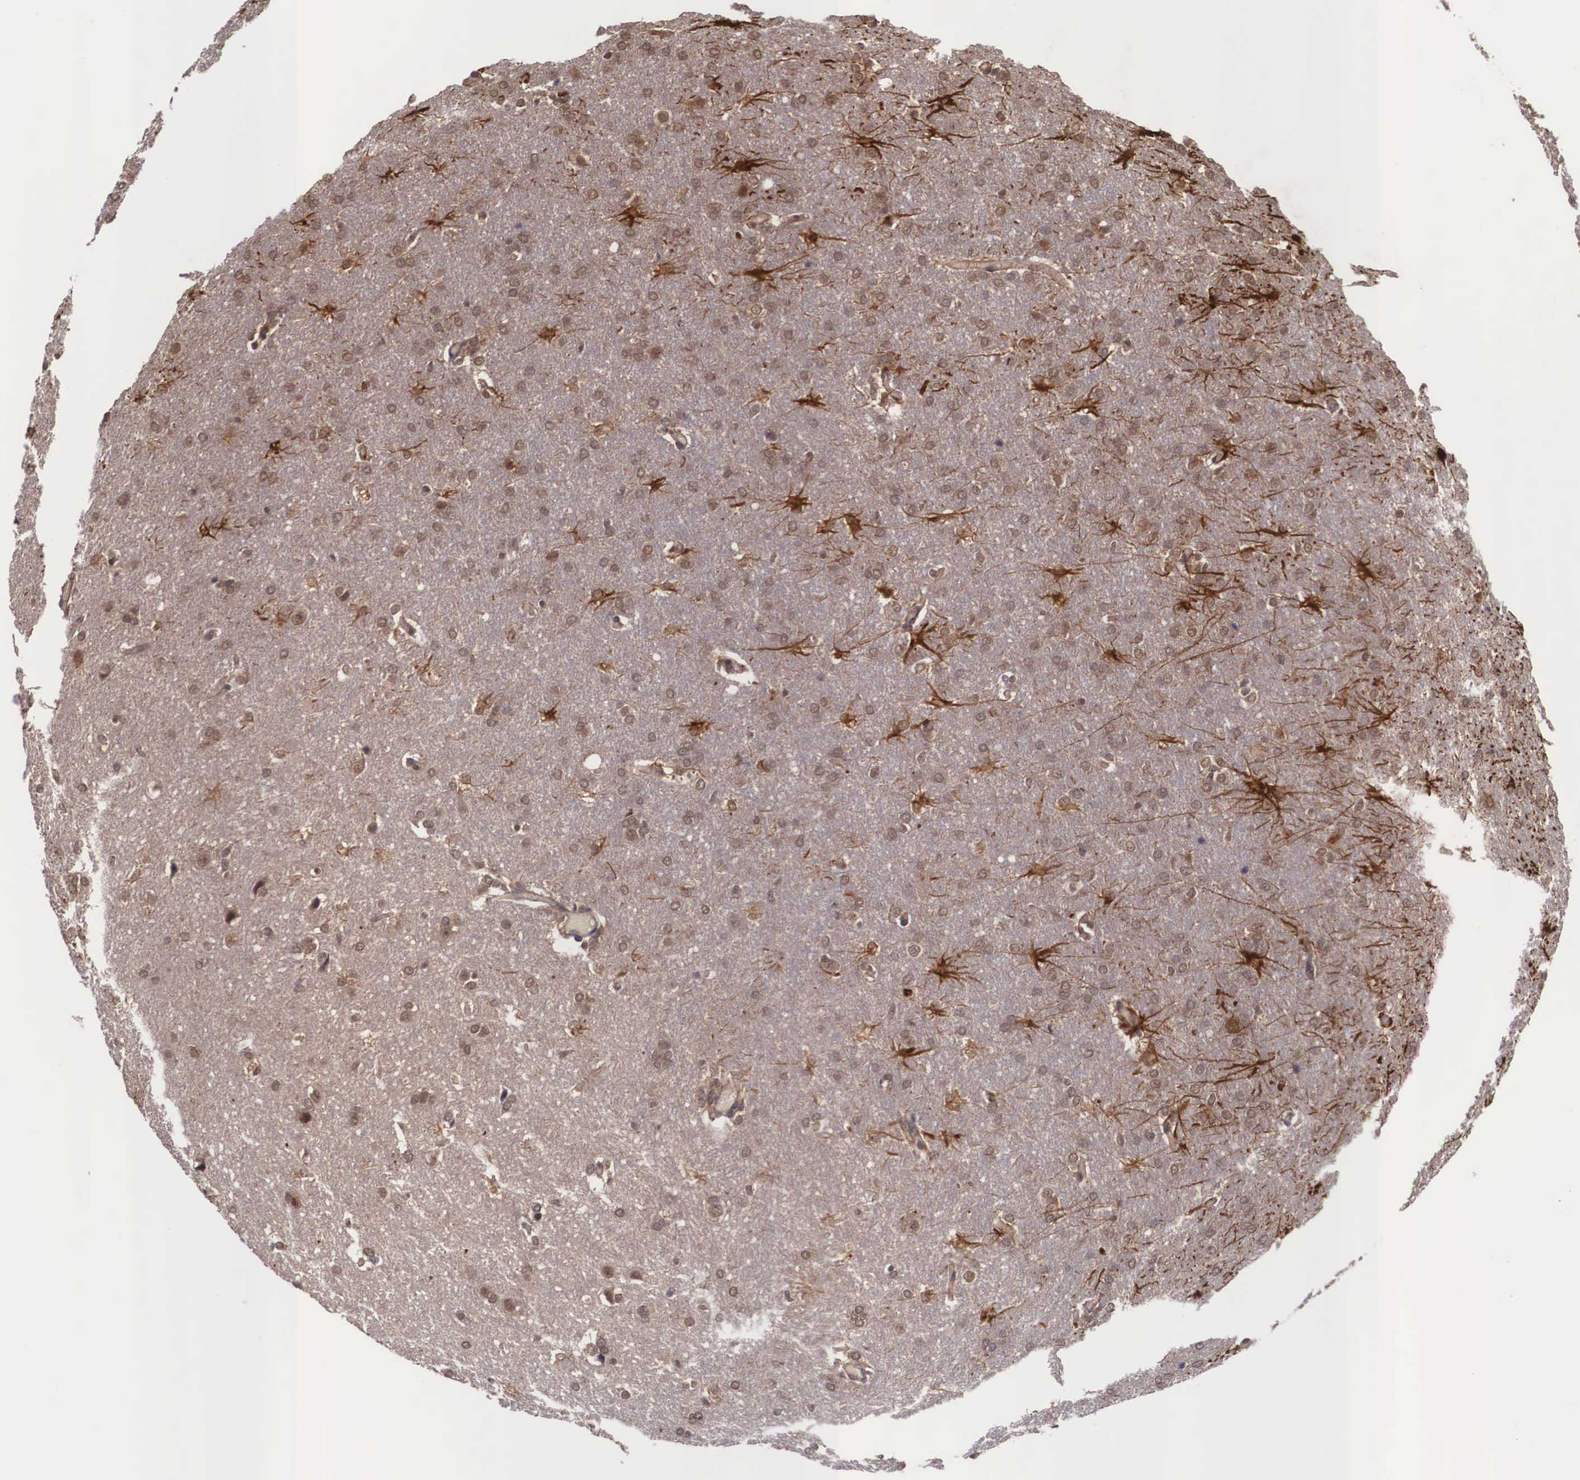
{"staining": {"intensity": "weak", "quantity": ">75%", "location": "cytoplasmic/membranous"}, "tissue": "glioma", "cell_type": "Tumor cells", "image_type": "cancer", "snomed": [{"axis": "morphology", "description": "Glioma, malignant, High grade"}, {"axis": "topography", "description": "Brain"}], "caption": "A photomicrograph of human malignant glioma (high-grade) stained for a protein exhibits weak cytoplasmic/membranous brown staining in tumor cells.", "gene": "VASH1", "patient": {"sex": "male", "age": 68}}